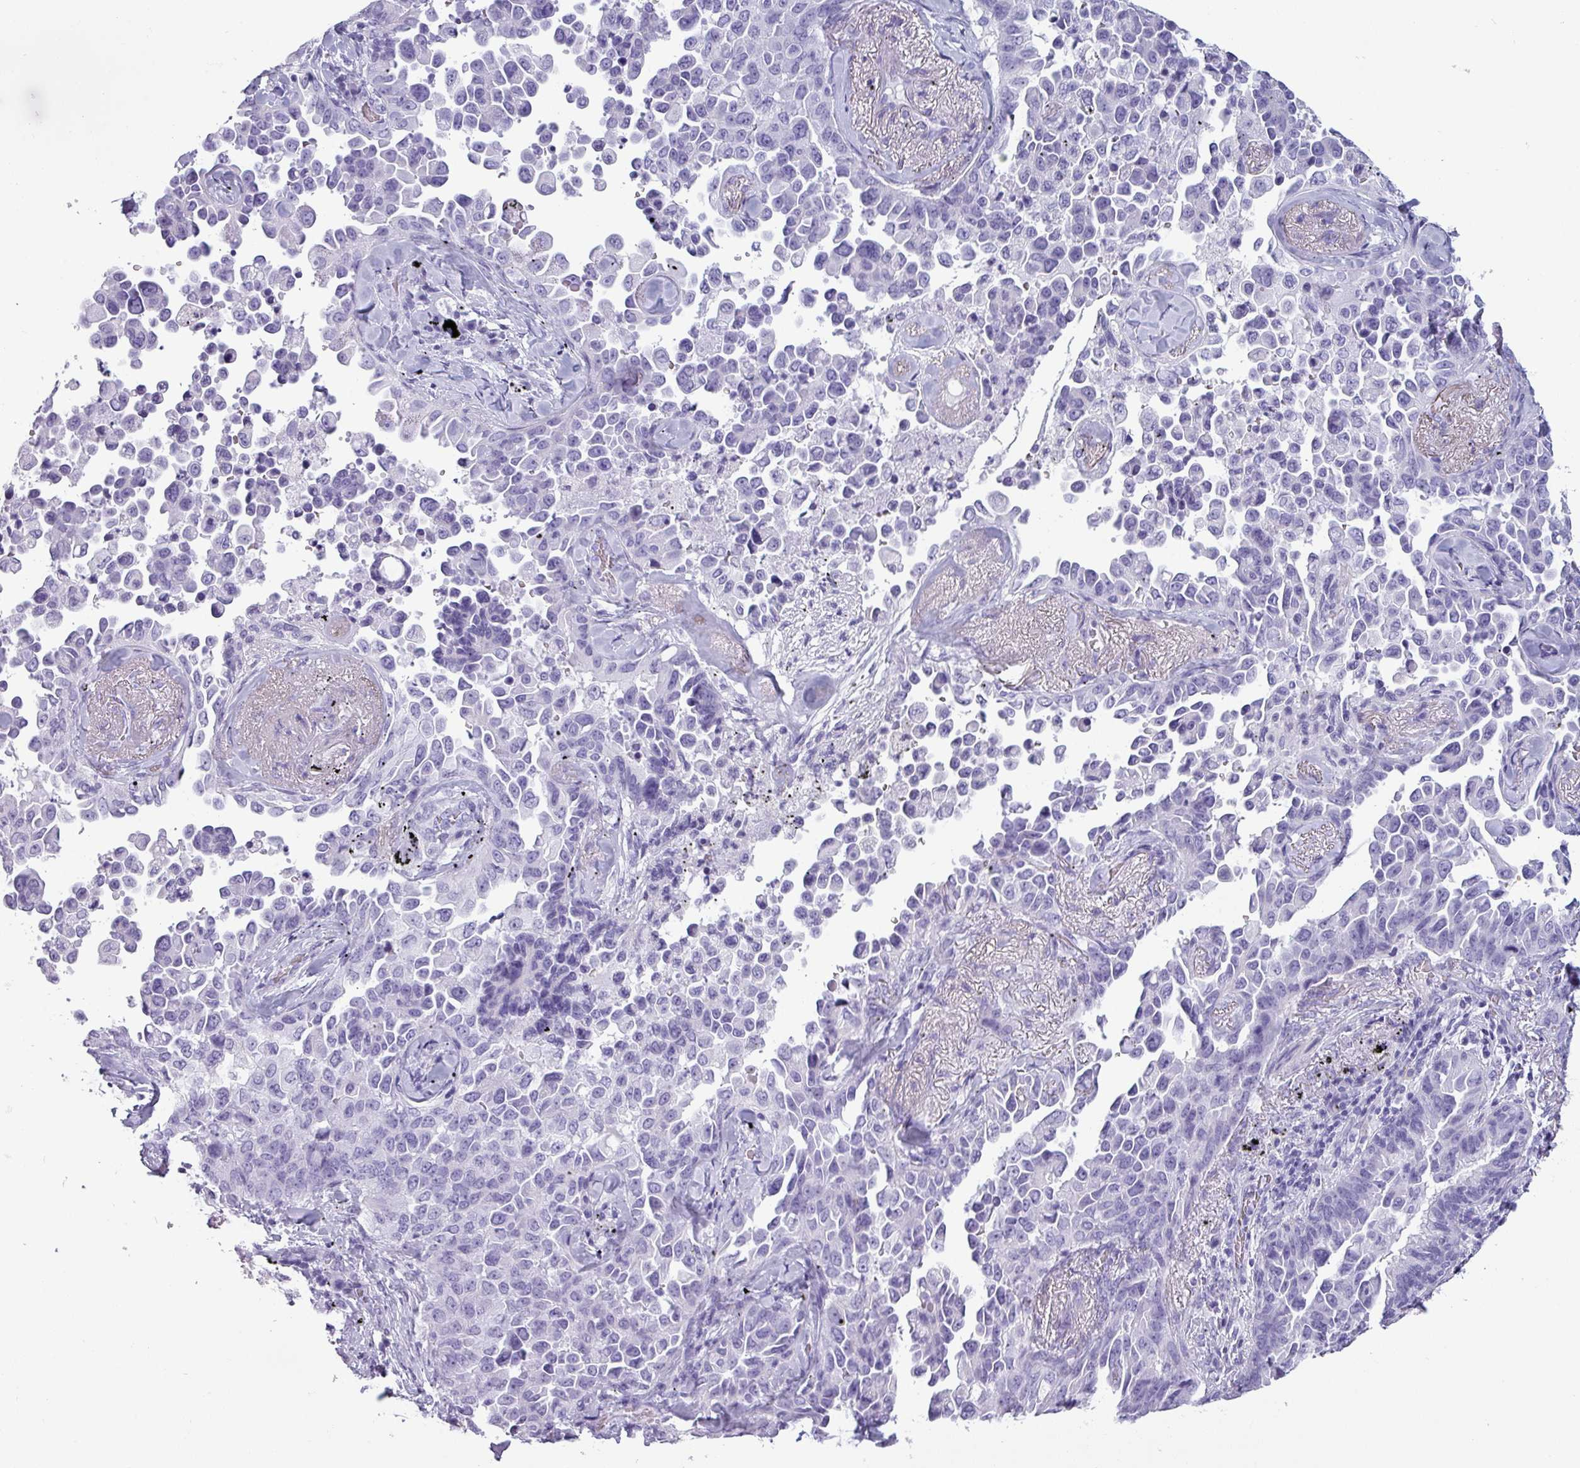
{"staining": {"intensity": "negative", "quantity": "none", "location": "none"}, "tissue": "lung cancer", "cell_type": "Tumor cells", "image_type": "cancer", "snomed": [{"axis": "morphology", "description": "Adenocarcinoma, NOS"}, {"axis": "topography", "description": "Lung"}], "caption": "The IHC image has no significant expression in tumor cells of lung cancer (adenocarcinoma) tissue.", "gene": "CRYBB2", "patient": {"sex": "female", "age": 67}}